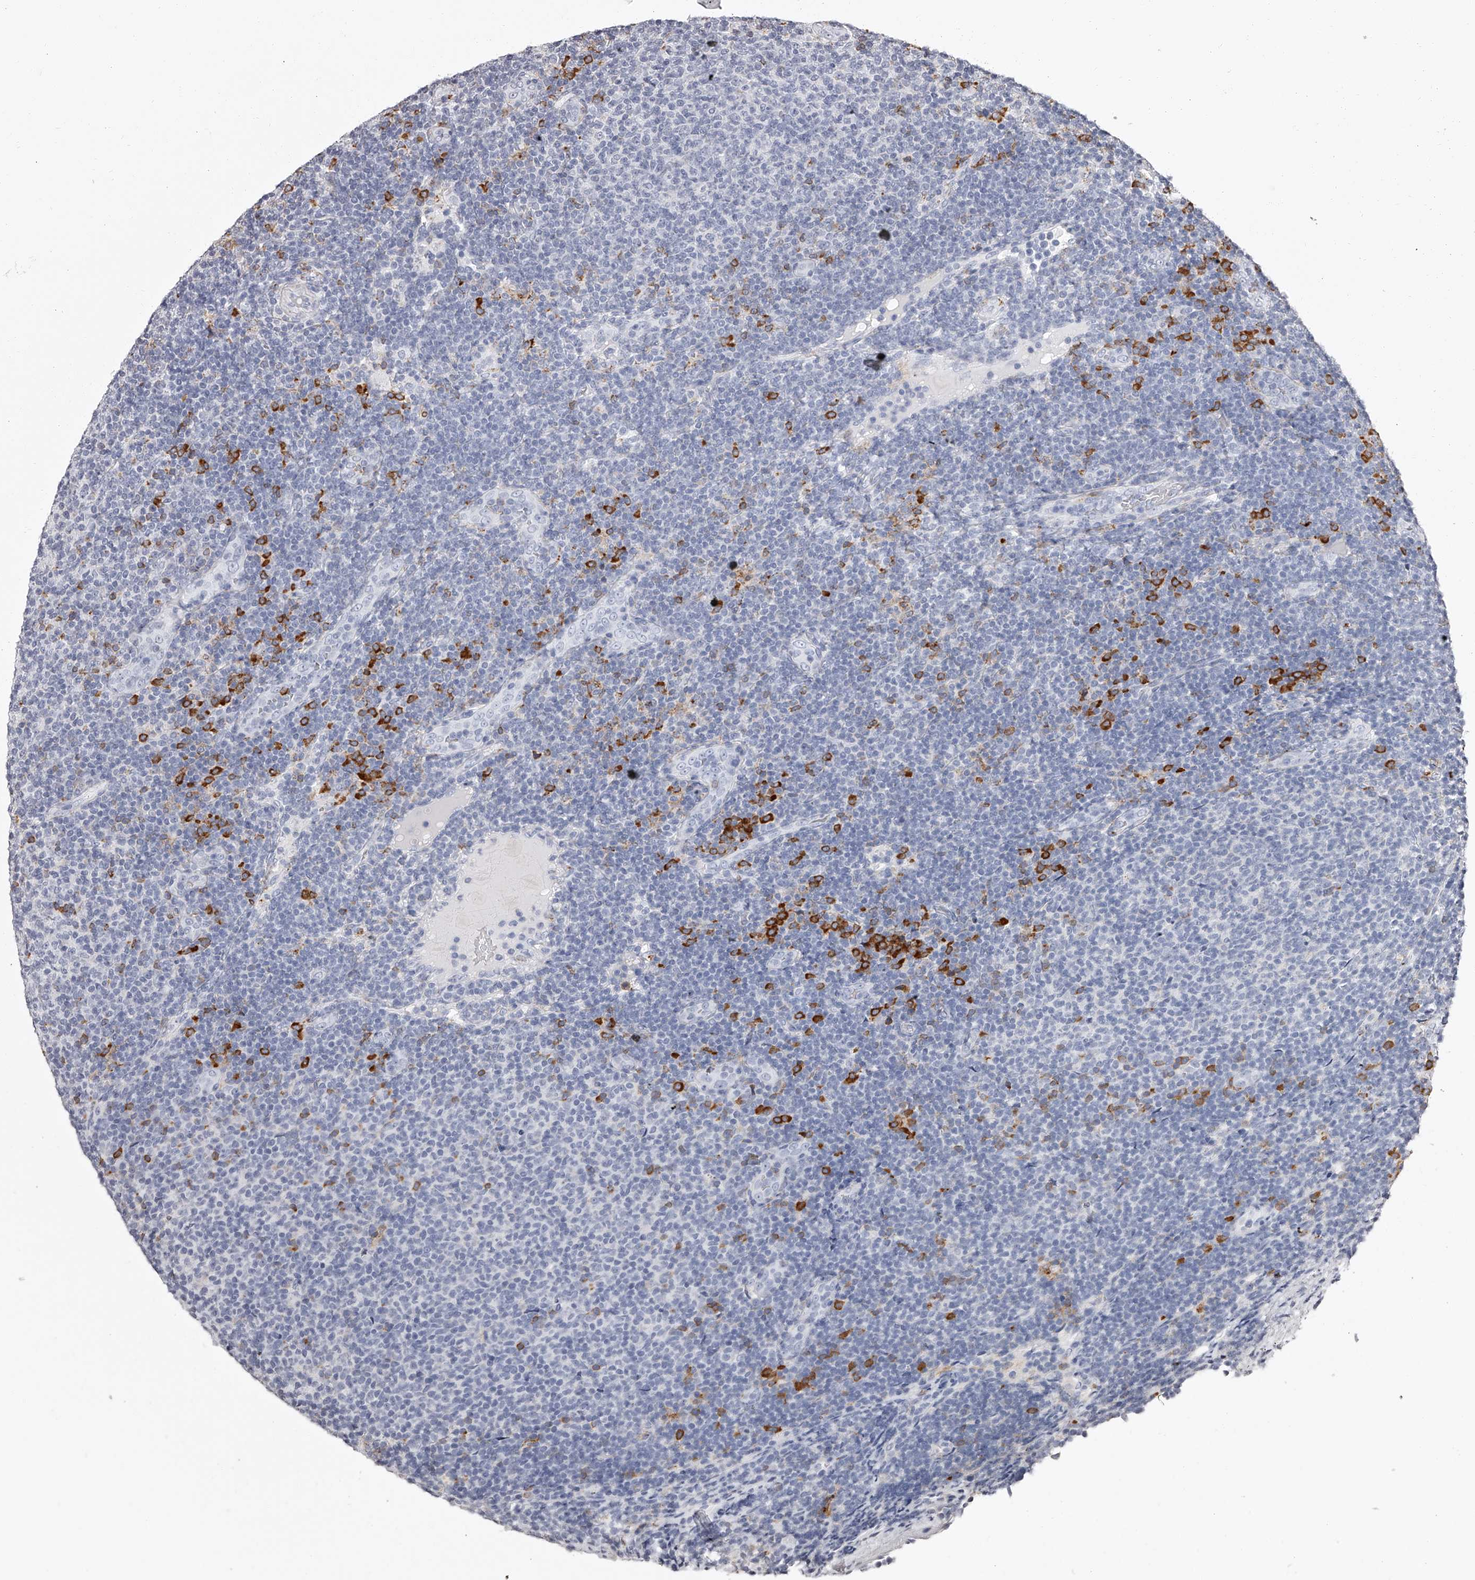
{"staining": {"intensity": "negative", "quantity": "none", "location": "none"}, "tissue": "lymphoma", "cell_type": "Tumor cells", "image_type": "cancer", "snomed": [{"axis": "morphology", "description": "Malignant lymphoma, non-Hodgkin's type, Low grade"}, {"axis": "topography", "description": "Lymph node"}], "caption": "Tumor cells show no significant staining in low-grade malignant lymphoma, non-Hodgkin's type.", "gene": "PACSIN1", "patient": {"sex": "male", "age": 66}}